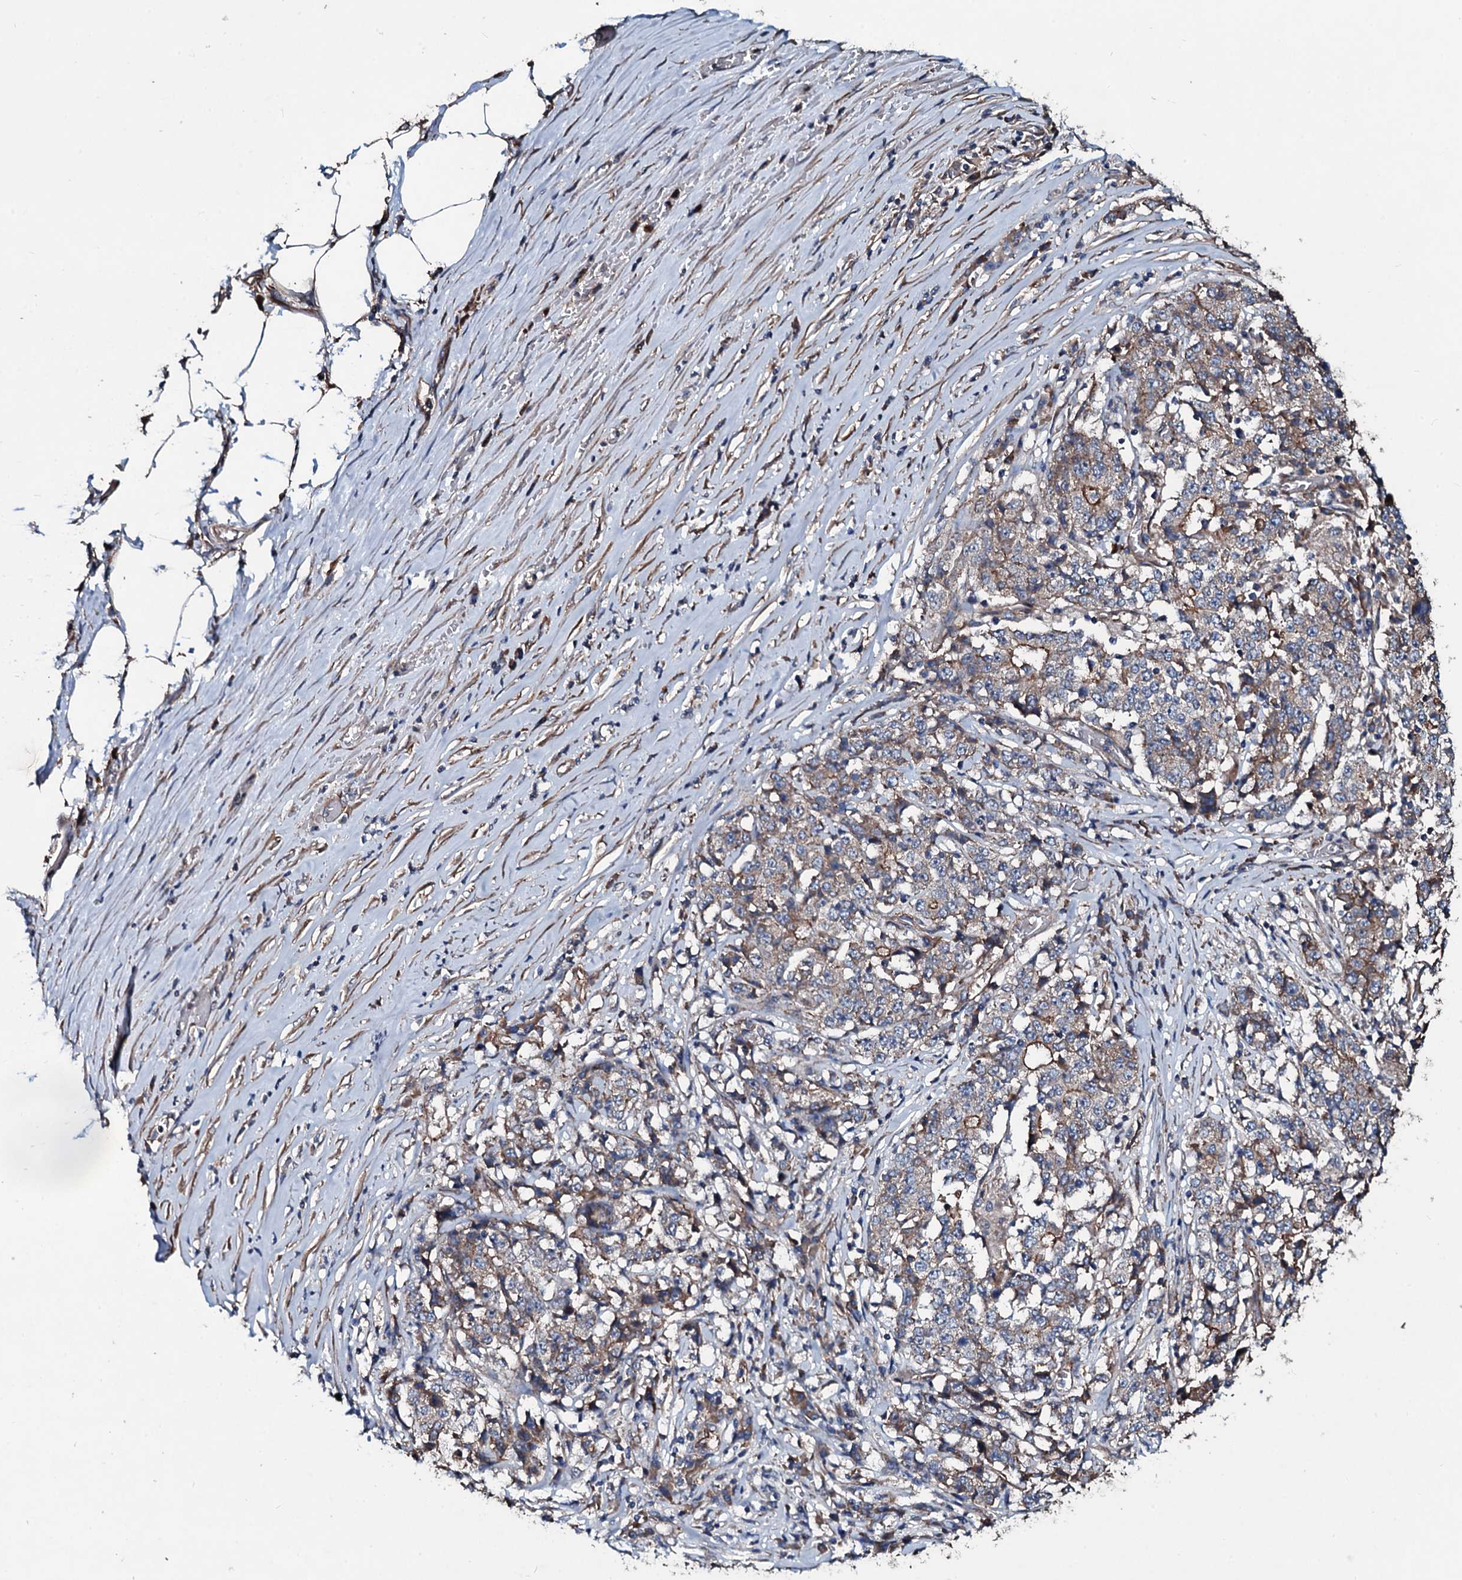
{"staining": {"intensity": "moderate", "quantity": "25%-75%", "location": "cytoplasmic/membranous"}, "tissue": "stomach cancer", "cell_type": "Tumor cells", "image_type": "cancer", "snomed": [{"axis": "morphology", "description": "Adenocarcinoma, NOS"}, {"axis": "topography", "description": "Stomach"}], "caption": "Immunohistochemistry (IHC) (DAB (3,3'-diaminobenzidine)) staining of human stomach cancer (adenocarcinoma) exhibits moderate cytoplasmic/membranous protein positivity in about 25%-75% of tumor cells.", "gene": "DMAC2", "patient": {"sex": "male", "age": 59}}